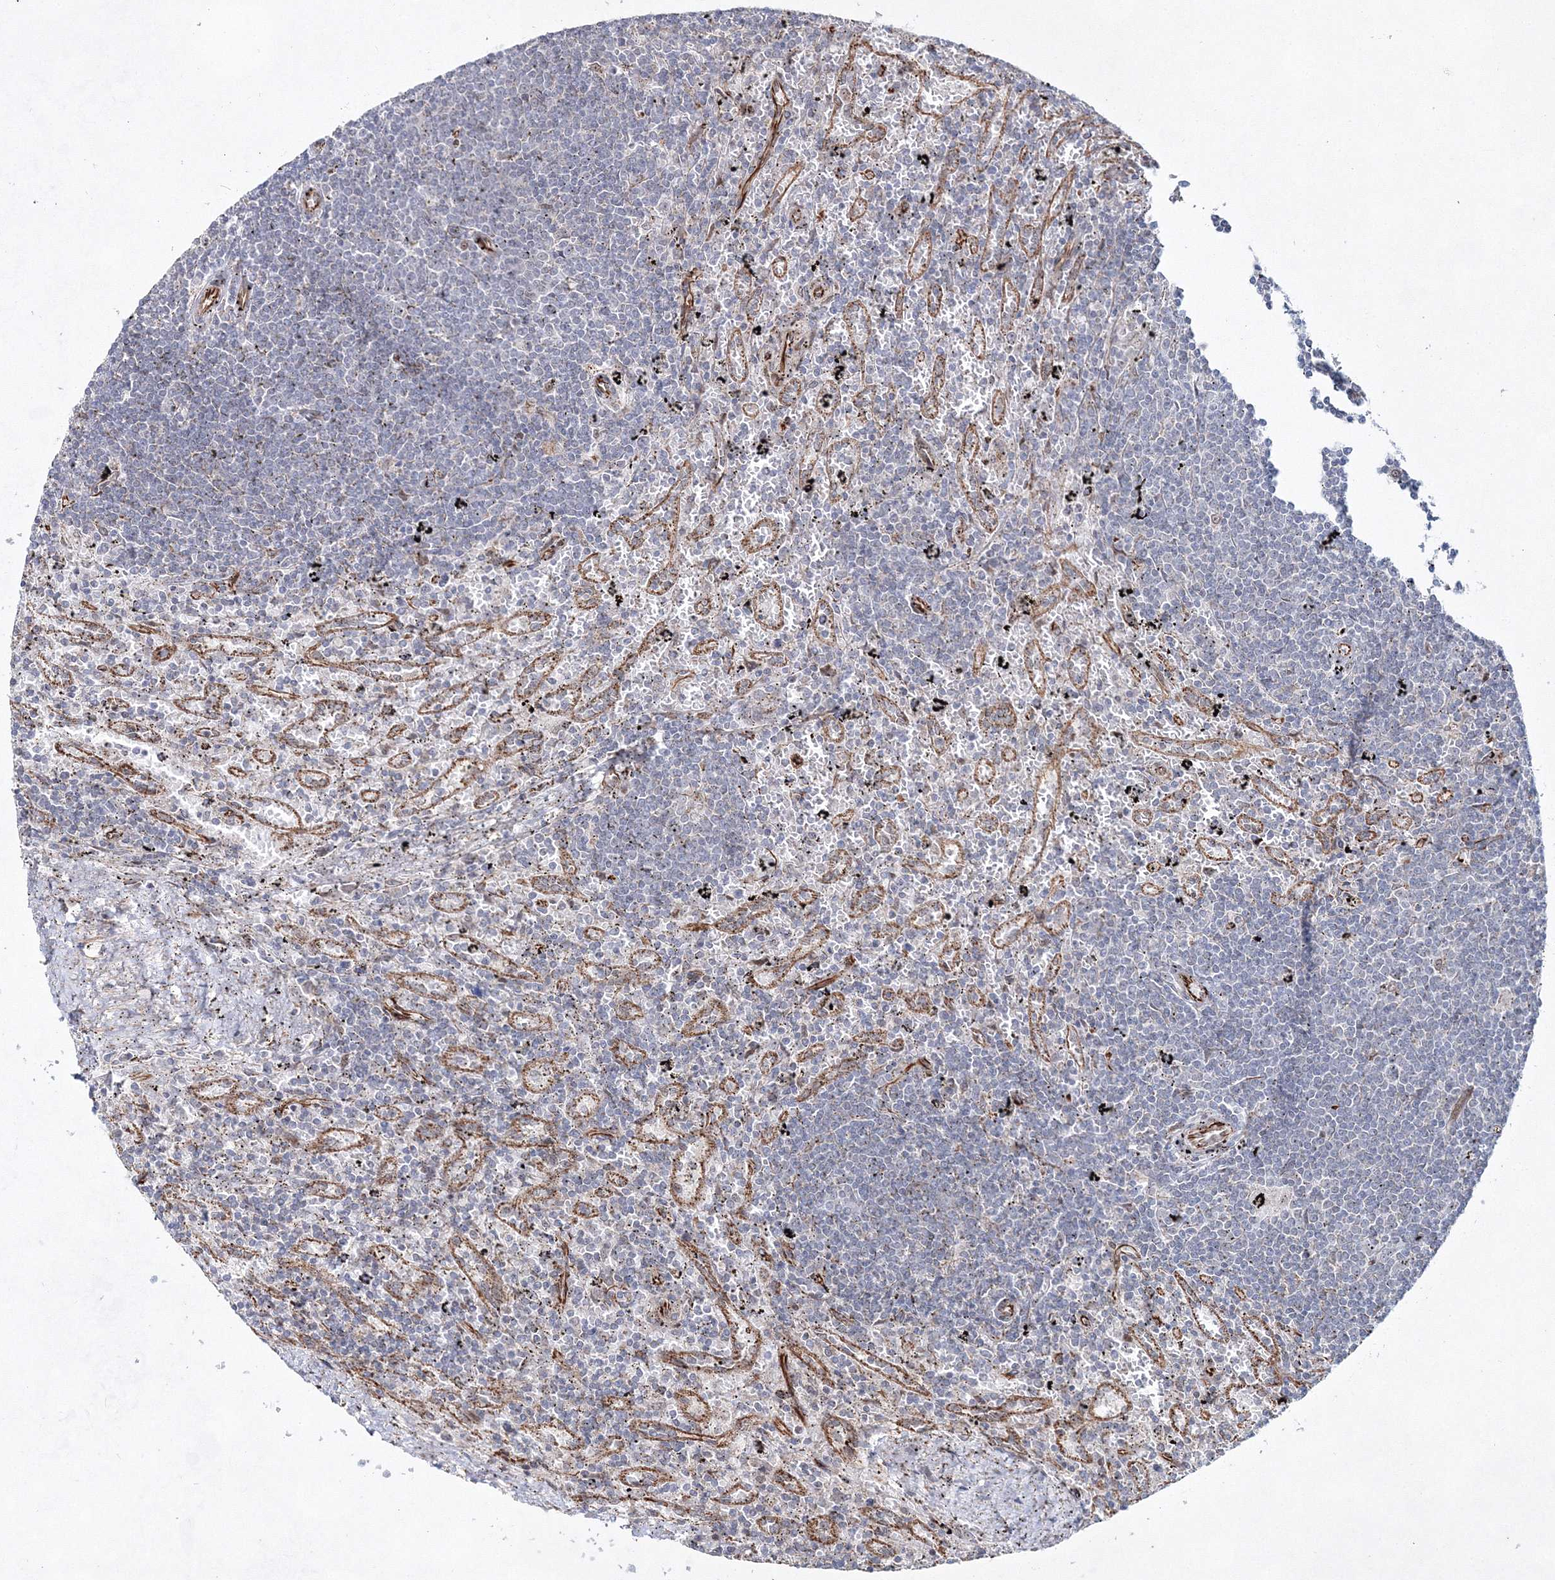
{"staining": {"intensity": "negative", "quantity": "none", "location": "none"}, "tissue": "lymphoma", "cell_type": "Tumor cells", "image_type": "cancer", "snomed": [{"axis": "morphology", "description": "Malignant lymphoma, non-Hodgkin's type, Low grade"}, {"axis": "topography", "description": "Spleen"}], "caption": "This histopathology image is of malignant lymphoma, non-Hodgkin's type (low-grade) stained with IHC to label a protein in brown with the nuclei are counter-stained blue. There is no positivity in tumor cells.", "gene": "SNIP1", "patient": {"sex": "male", "age": 76}}